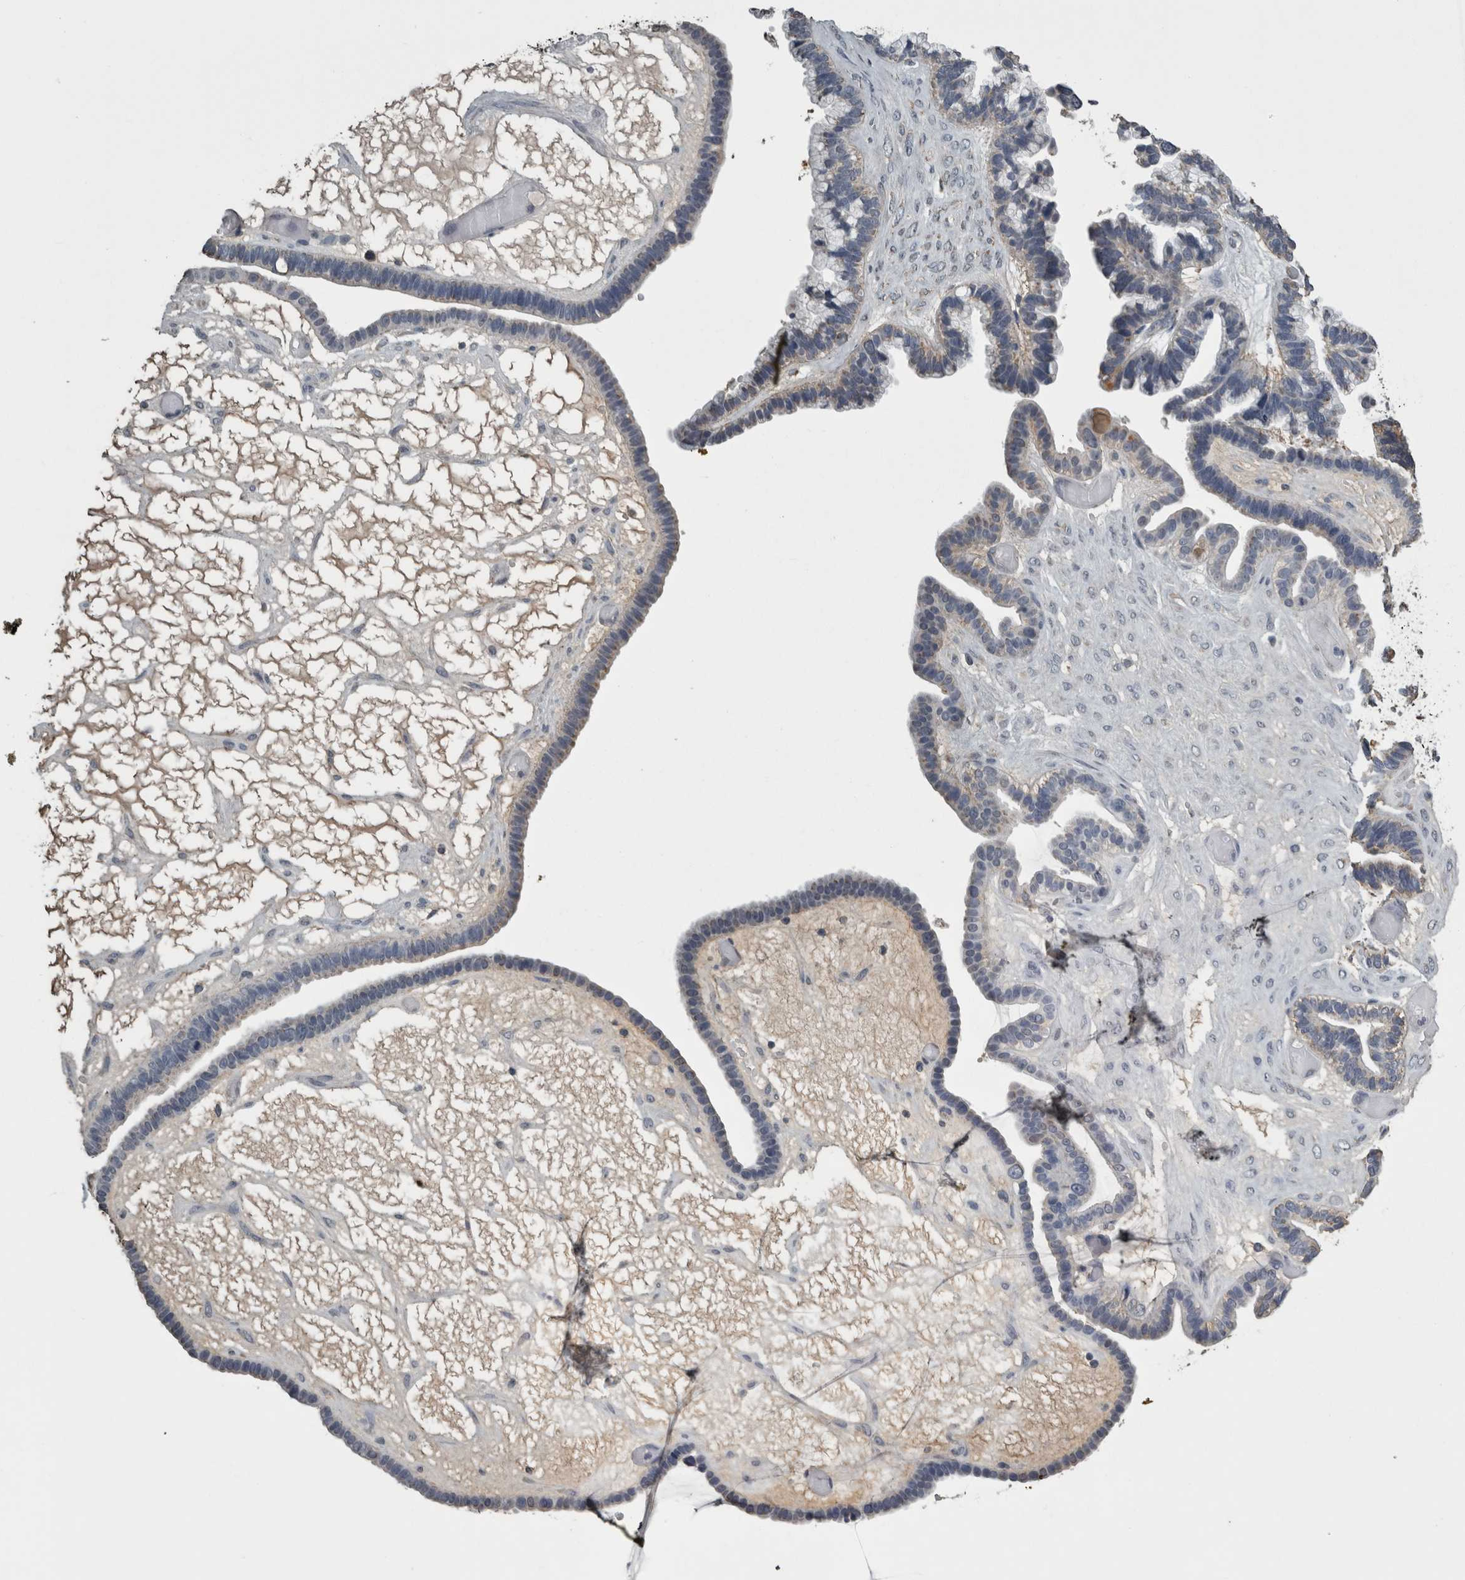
{"staining": {"intensity": "weak", "quantity": "<25%", "location": "cytoplasmic/membranous"}, "tissue": "ovarian cancer", "cell_type": "Tumor cells", "image_type": "cancer", "snomed": [{"axis": "morphology", "description": "Cystadenocarcinoma, serous, NOS"}, {"axis": "topography", "description": "Ovary"}], "caption": "This is a micrograph of IHC staining of ovarian cancer (serous cystadenocarcinoma), which shows no expression in tumor cells. (Immunohistochemistry (ihc), brightfield microscopy, high magnification).", "gene": "FRK", "patient": {"sex": "female", "age": 56}}